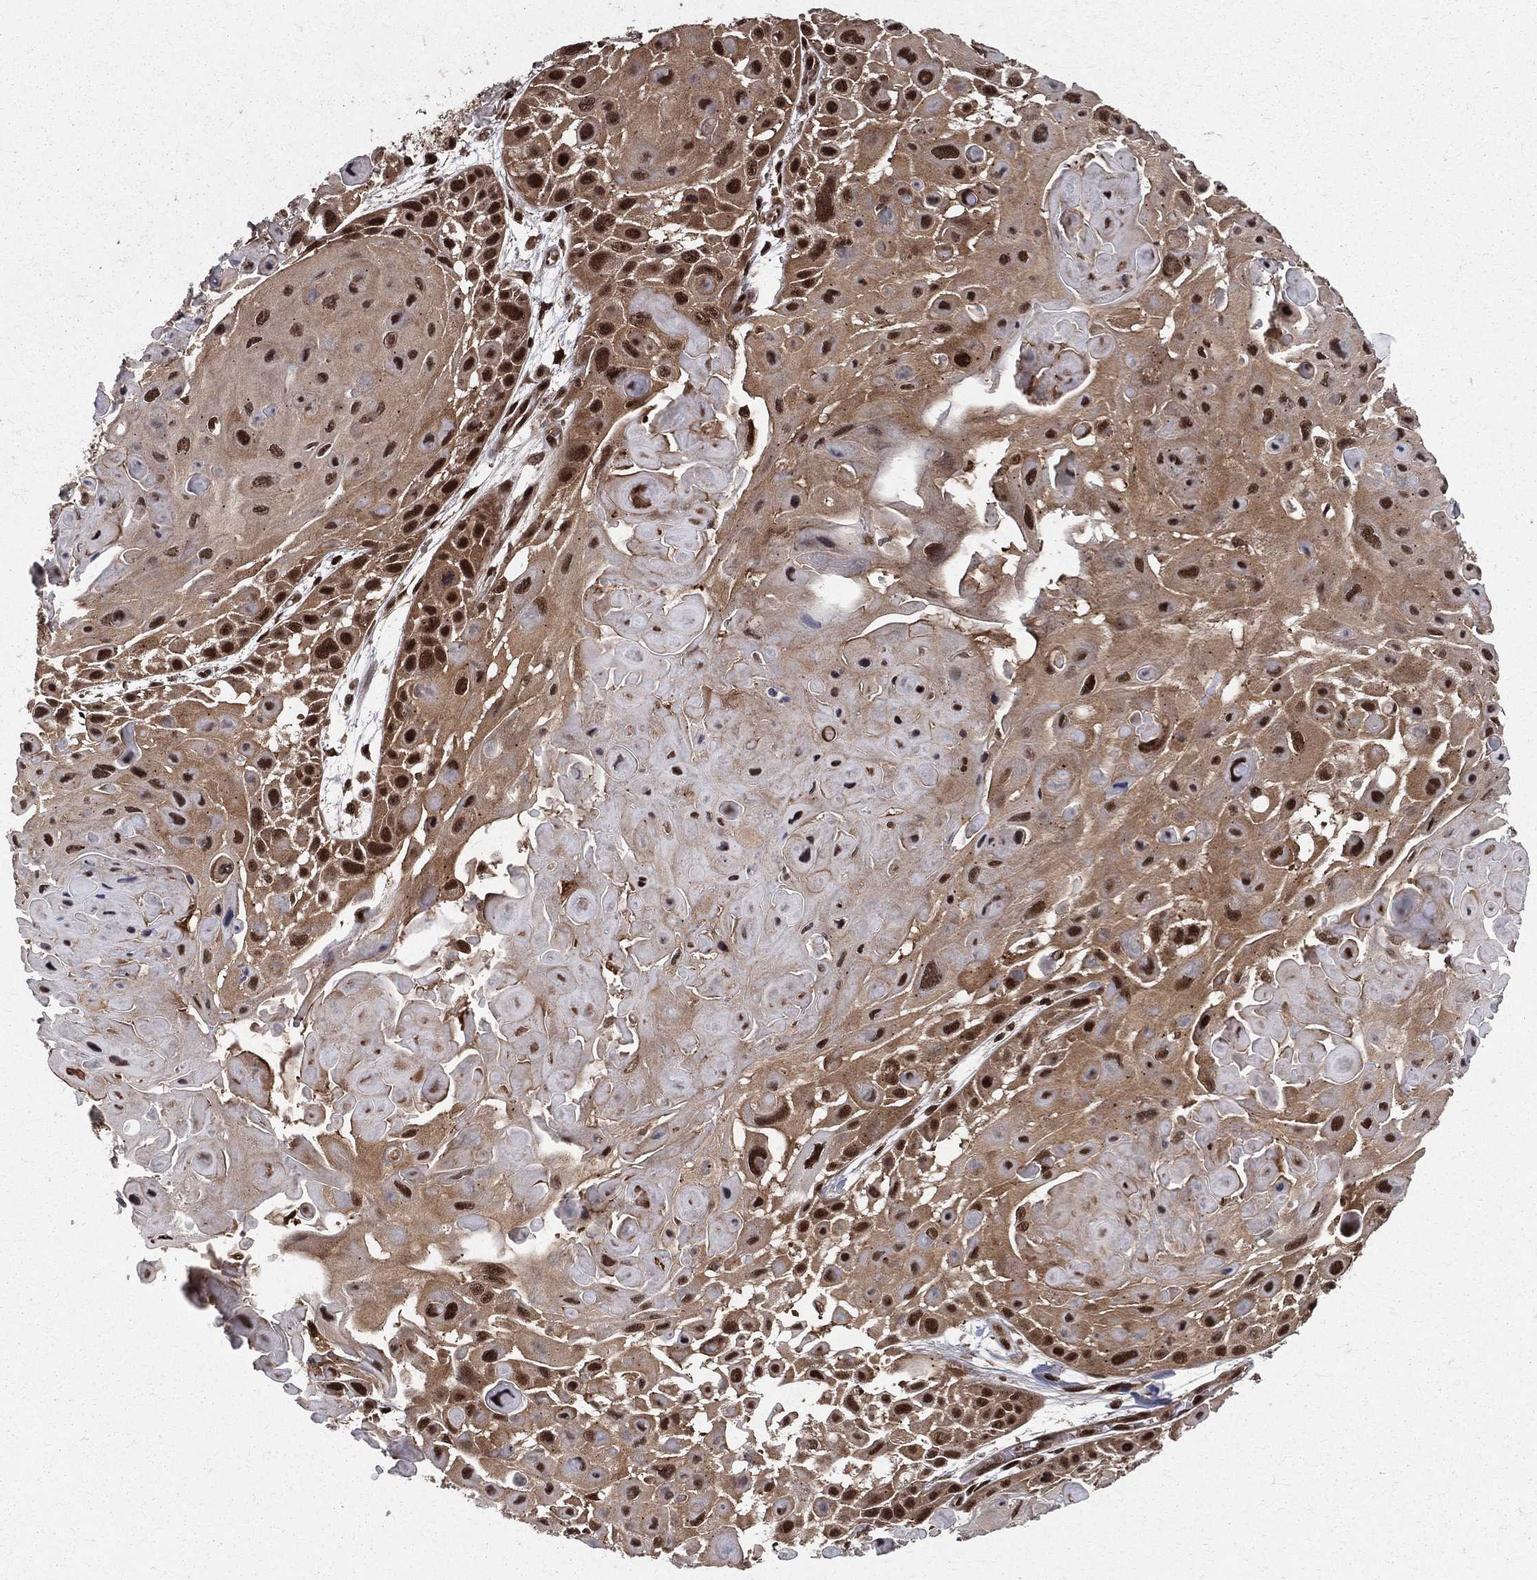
{"staining": {"intensity": "strong", "quantity": "25%-75%", "location": "nuclear"}, "tissue": "skin cancer", "cell_type": "Tumor cells", "image_type": "cancer", "snomed": [{"axis": "morphology", "description": "Squamous cell carcinoma, NOS"}, {"axis": "topography", "description": "Skin"}, {"axis": "topography", "description": "Anal"}], "caption": "Skin squamous cell carcinoma stained with DAB (3,3'-diaminobenzidine) immunohistochemistry exhibits high levels of strong nuclear expression in about 25%-75% of tumor cells. Nuclei are stained in blue.", "gene": "COPS4", "patient": {"sex": "female", "age": 75}}